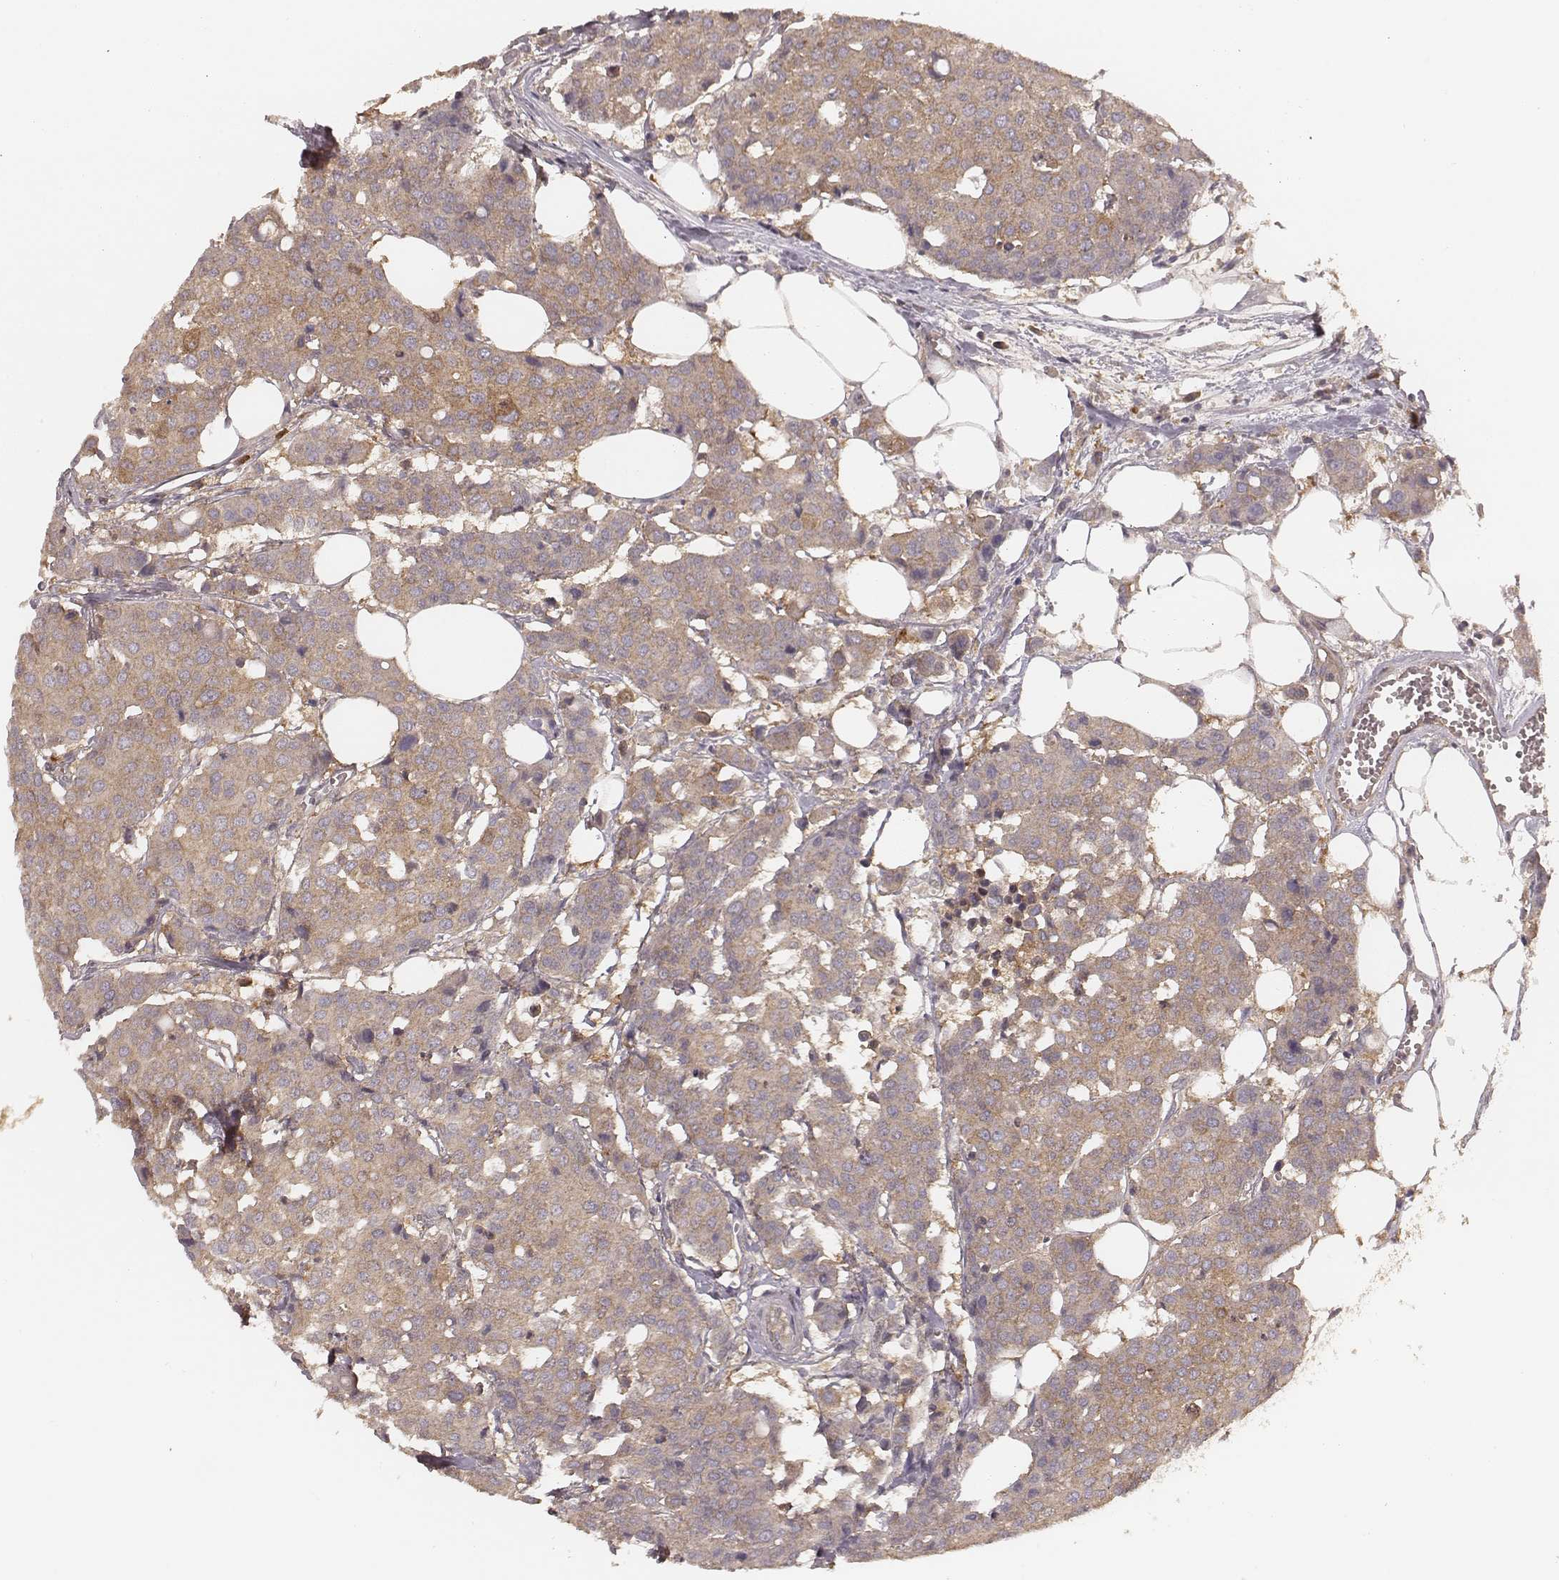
{"staining": {"intensity": "weak", "quantity": ">75%", "location": "cytoplasmic/membranous"}, "tissue": "carcinoid", "cell_type": "Tumor cells", "image_type": "cancer", "snomed": [{"axis": "morphology", "description": "Carcinoid, malignant, NOS"}, {"axis": "topography", "description": "Colon"}], "caption": "IHC photomicrograph of neoplastic tissue: carcinoid stained using IHC displays low levels of weak protein expression localized specifically in the cytoplasmic/membranous of tumor cells, appearing as a cytoplasmic/membranous brown color.", "gene": "CARS1", "patient": {"sex": "male", "age": 81}}